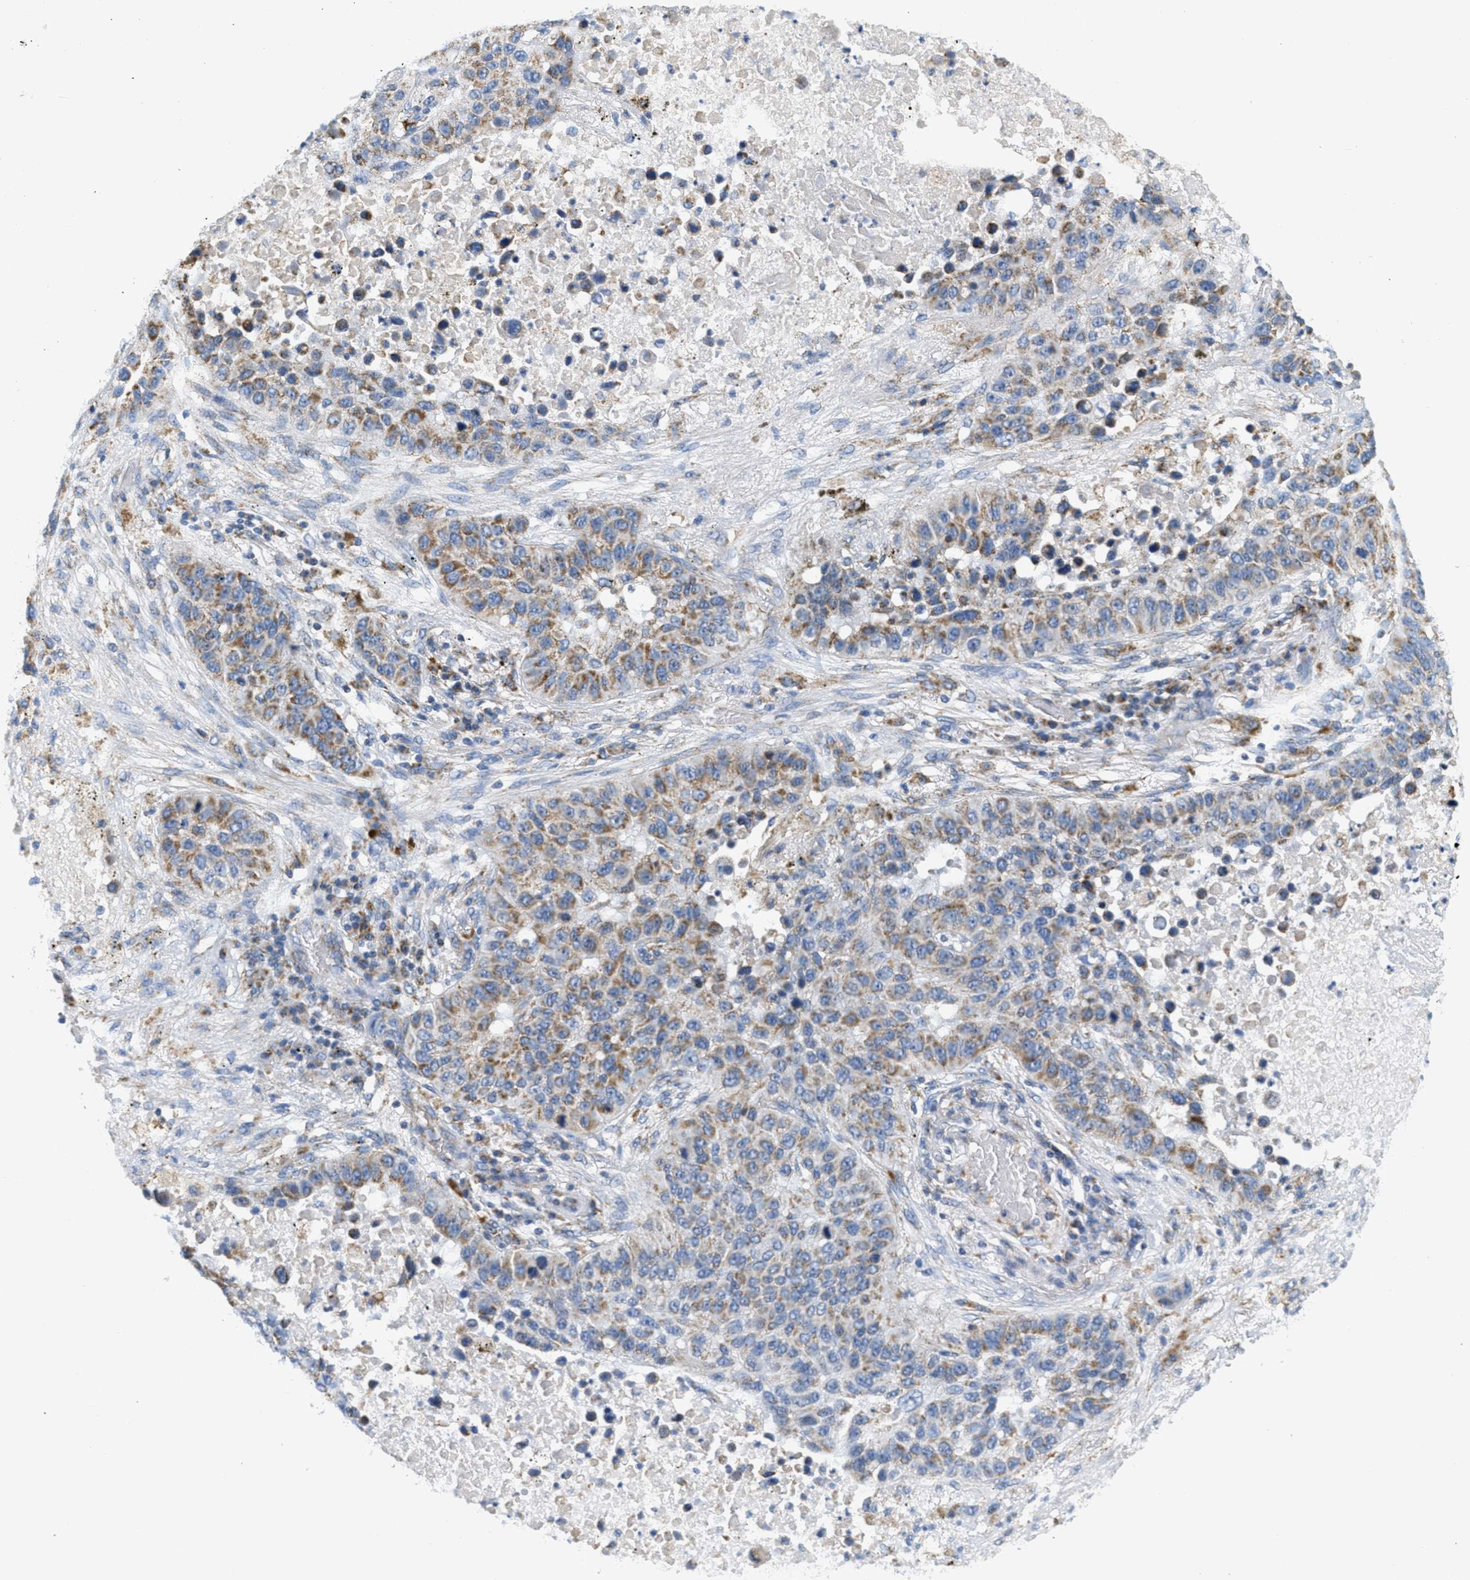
{"staining": {"intensity": "moderate", "quantity": ">75%", "location": "cytoplasmic/membranous"}, "tissue": "lung cancer", "cell_type": "Tumor cells", "image_type": "cancer", "snomed": [{"axis": "morphology", "description": "Squamous cell carcinoma, NOS"}, {"axis": "topography", "description": "Lung"}], "caption": "Moderate cytoplasmic/membranous protein staining is appreciated in about >75% of tumor cells in lung cancer.", "gene": "KCNJ5", "patient": {"sex": "male", "age": 57}}